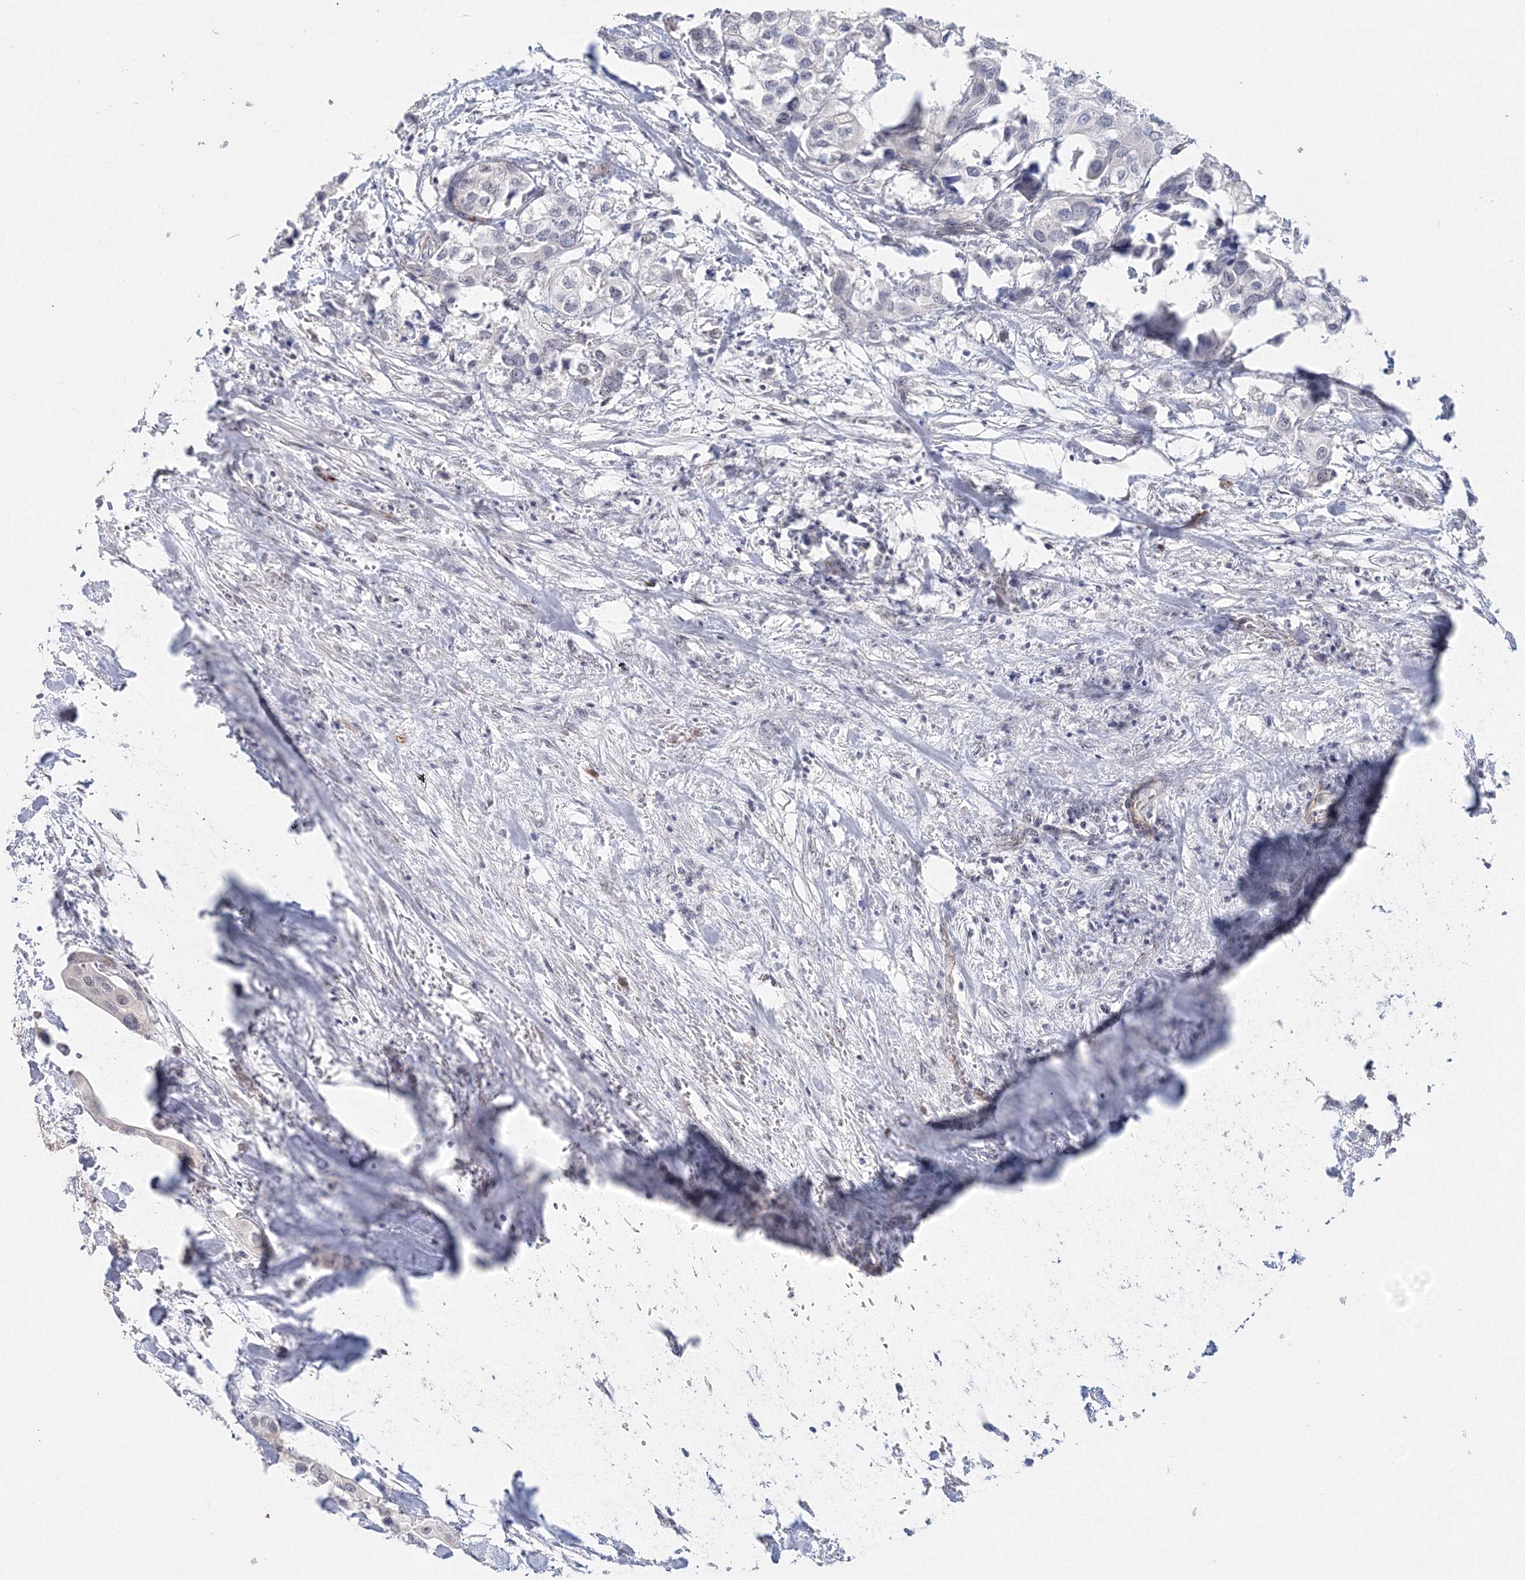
{"staining": {"intensity": "negative", "quantity": "none", "location": "none"}, "tissue": "urothelial cancer", "cell_type": "Tumor cells", "image_type": "cancer", "snomed": [{"axis": "morphology", "description": "Urothelial carcinoma, High grade"}, {"axis": "topography", "description": "Urinary bladder"}], "caption": "Immunohistochemistry histopathology image of neoplastic tissue: human high-grade urothelial carcinoma stained with DAB (3,3'-diaminobenzidine) shows no significant protein staining in tumor cells.", "gene": "SIRT7", "patient": {"sex": "male", "age": 64}}